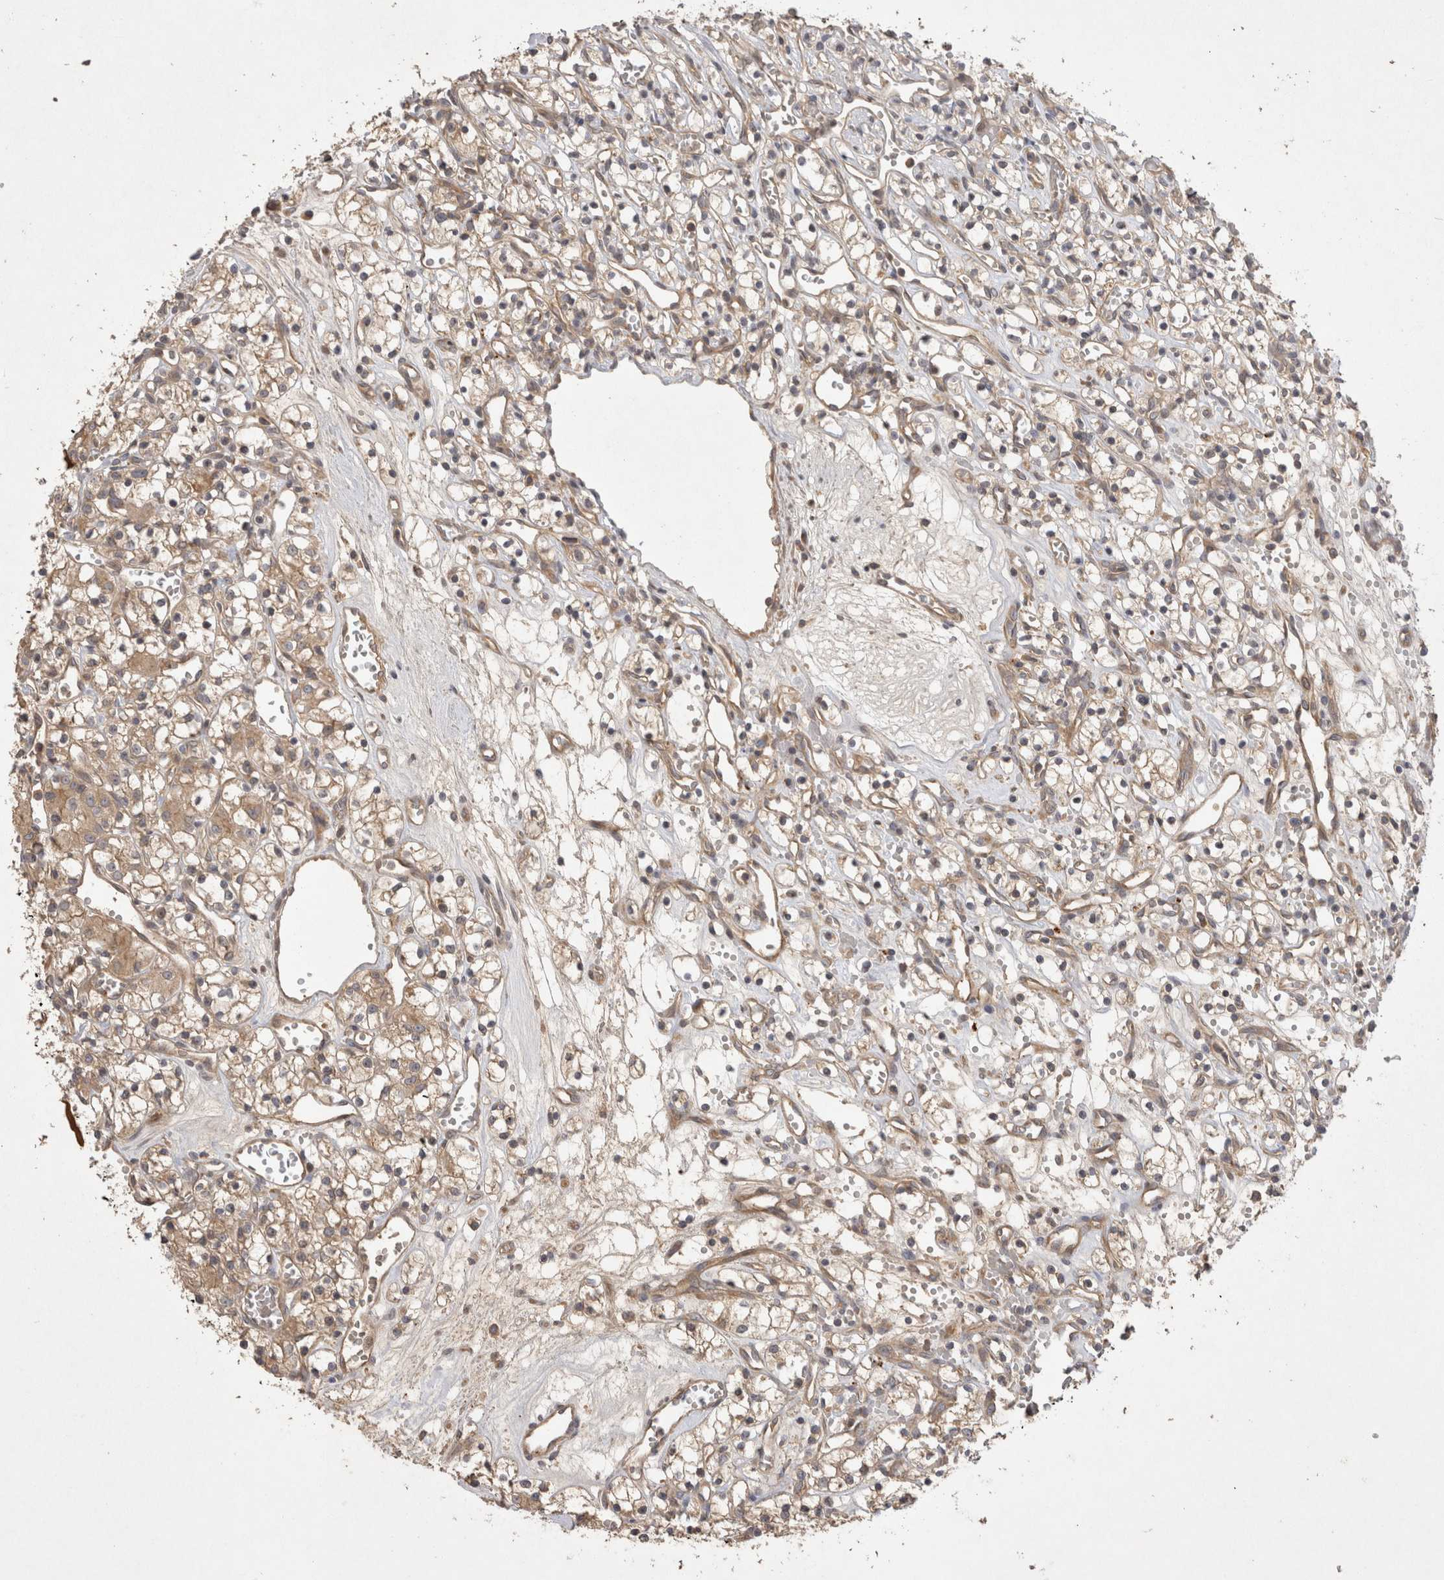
{"staining": {"intensity": "weak", "quantity": ">75%", "location": "cytoplasmic/membranous"}, "tissue": "renal cancer", "cell_type": "Tumor cells", "image_type": "cancer", "snomed": [{"axis": "morphology", "description": "Adenocarcinoma, NOS"}, {"axis": "topography", "description": "Kidney"}], "caption": "Protein expression analysis of adenocarcinoma (renal) demonstrates weak cytoplasmic/membranous staining in approximately >75% of tumor cells.", "gene": "PPP1R42", "patient": {"sex": "female", "age": 59}}